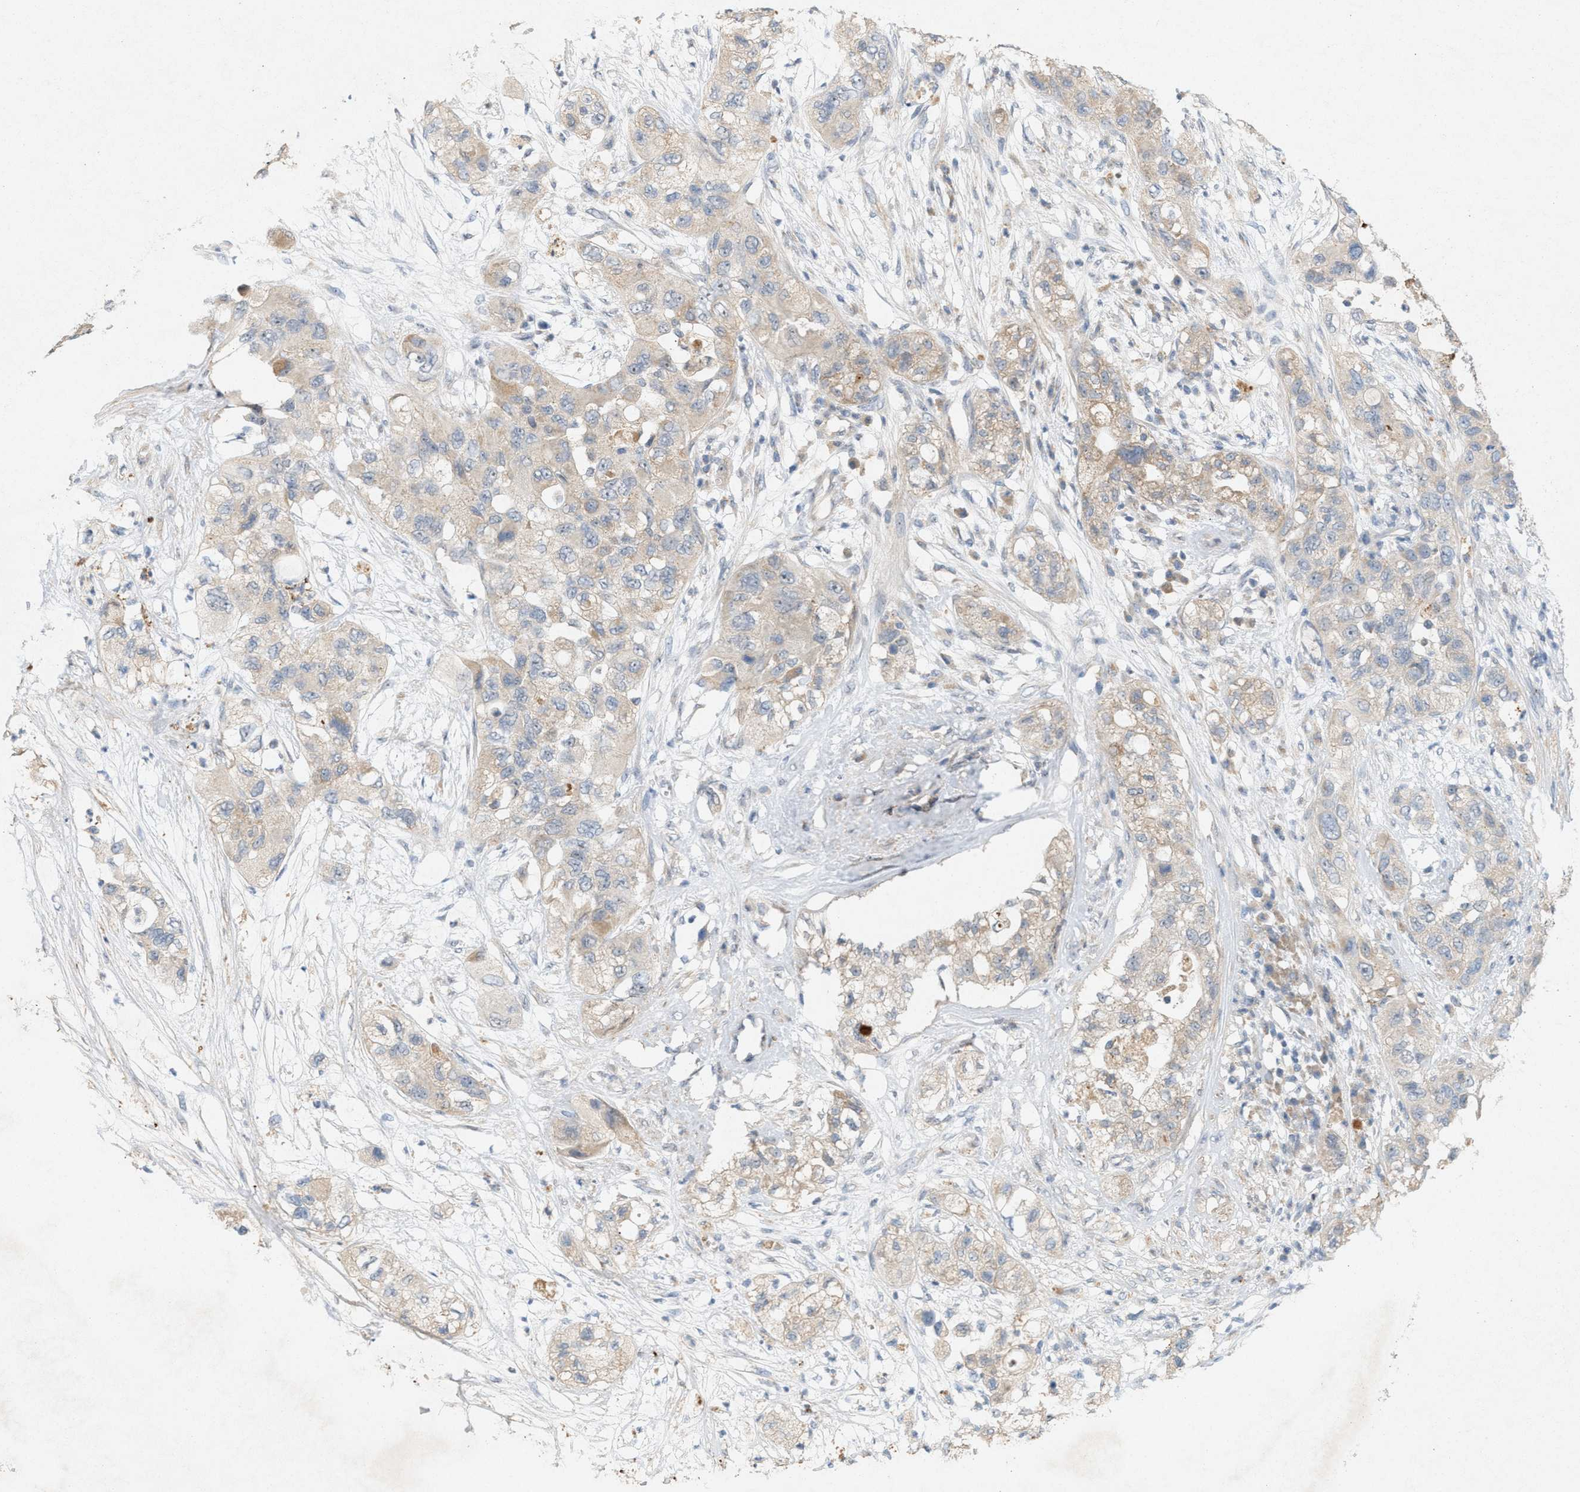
{"staining": {"intensity": "weak", "quantity": "<25%", "location": "cytoplasmic/membranous"}, "tissue": "pancreatic cancer", "cell_type": "Tumor cells", "image_type": "cancer", "snomed": [{"axis": "morphology", "description": "Adenocarcinoma, NOS"}, {"axis": "topography", "description": "Pancreas"}], "caption": "The image reveals no significant positivity in tumor cells of adenocarcinoma (pancreatic).", "gene": "DCAF7", "patient": {"sex": "female", "age": 78}}